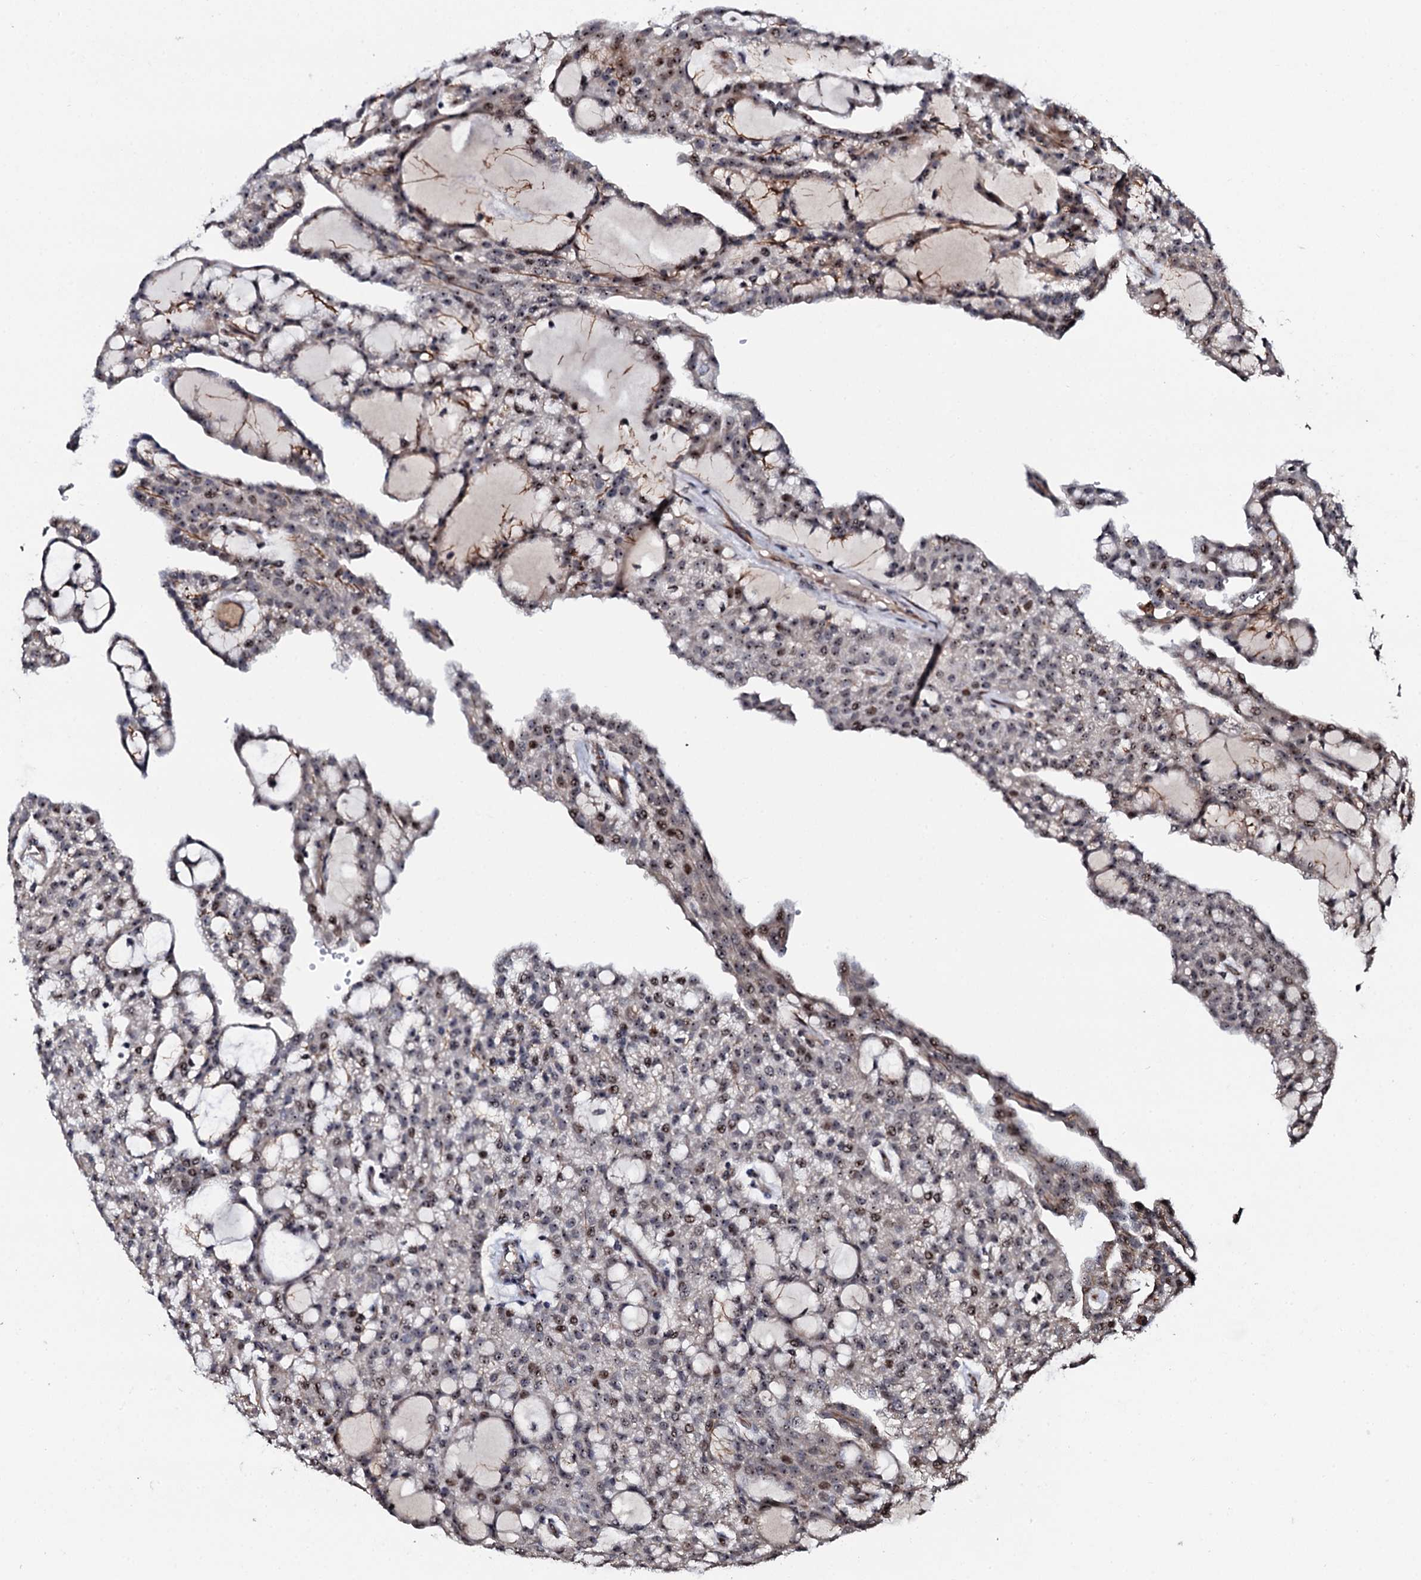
{"staining": {"intensity": "moderate", "quantity": "<25%", "location": "nuclear"}, "tissue": "renal cancer", "cell_type": "Tumor cells", "image_type": "cancer", "snomed": [{"axis": "morphology", "description": "Adenocarcinoma, NOS"}, {"axis": "topography", "description": "Kidney"}], "caption": "Human renal cancer (adenocarcinoma) stained with a brown dye shows moderate nuclear positive positivity in about <25% of tumor cells.", "gene": "FAM111A", "patient": {"sex": "male", "age": 63}}